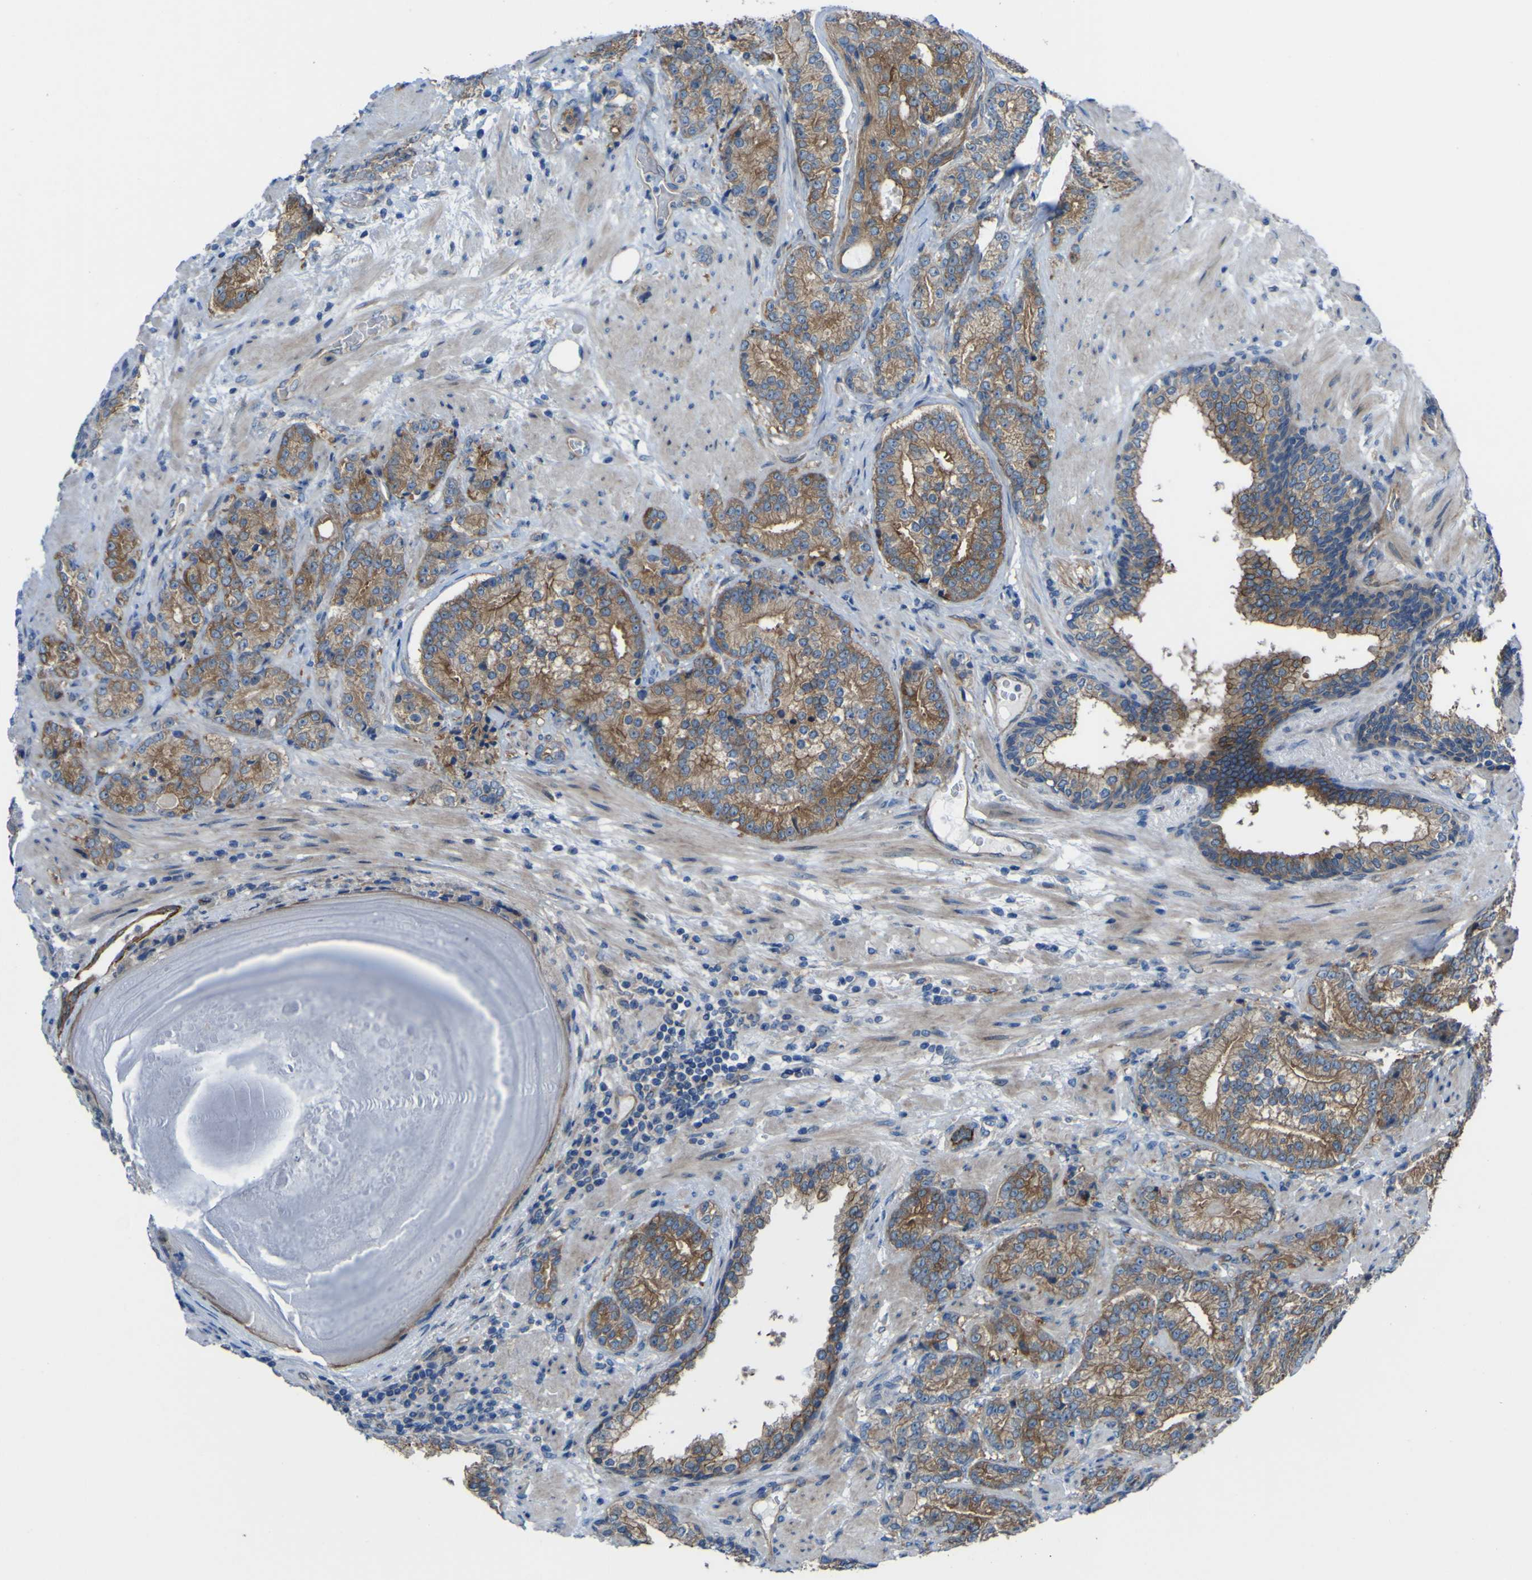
{"staining": {"intensity": "moderate", "quantity": ">75%", "location": "cytoplasmic/membranous"}, "tissue": "prostate cancer", "cell_type": "Tumor cells", "image_type": "cancer", "snomed": [{"axis": "morphology", "description": "Adenocarcinoma, High grade"}, {"axis": "topography", "description": "Prostate"}], "caption": "Immunohistochemical staining of human prostate cancer demonstrates moderate cytoplasmic/membranous protein positivity in about >75% of tumor cells. Using DAB (brown) and hematoxylin (blue) stains, captured at high magnification using brightfield microscopy.", "gene": "FBXO30", "patient": {"sex": "male", "age": 61}}